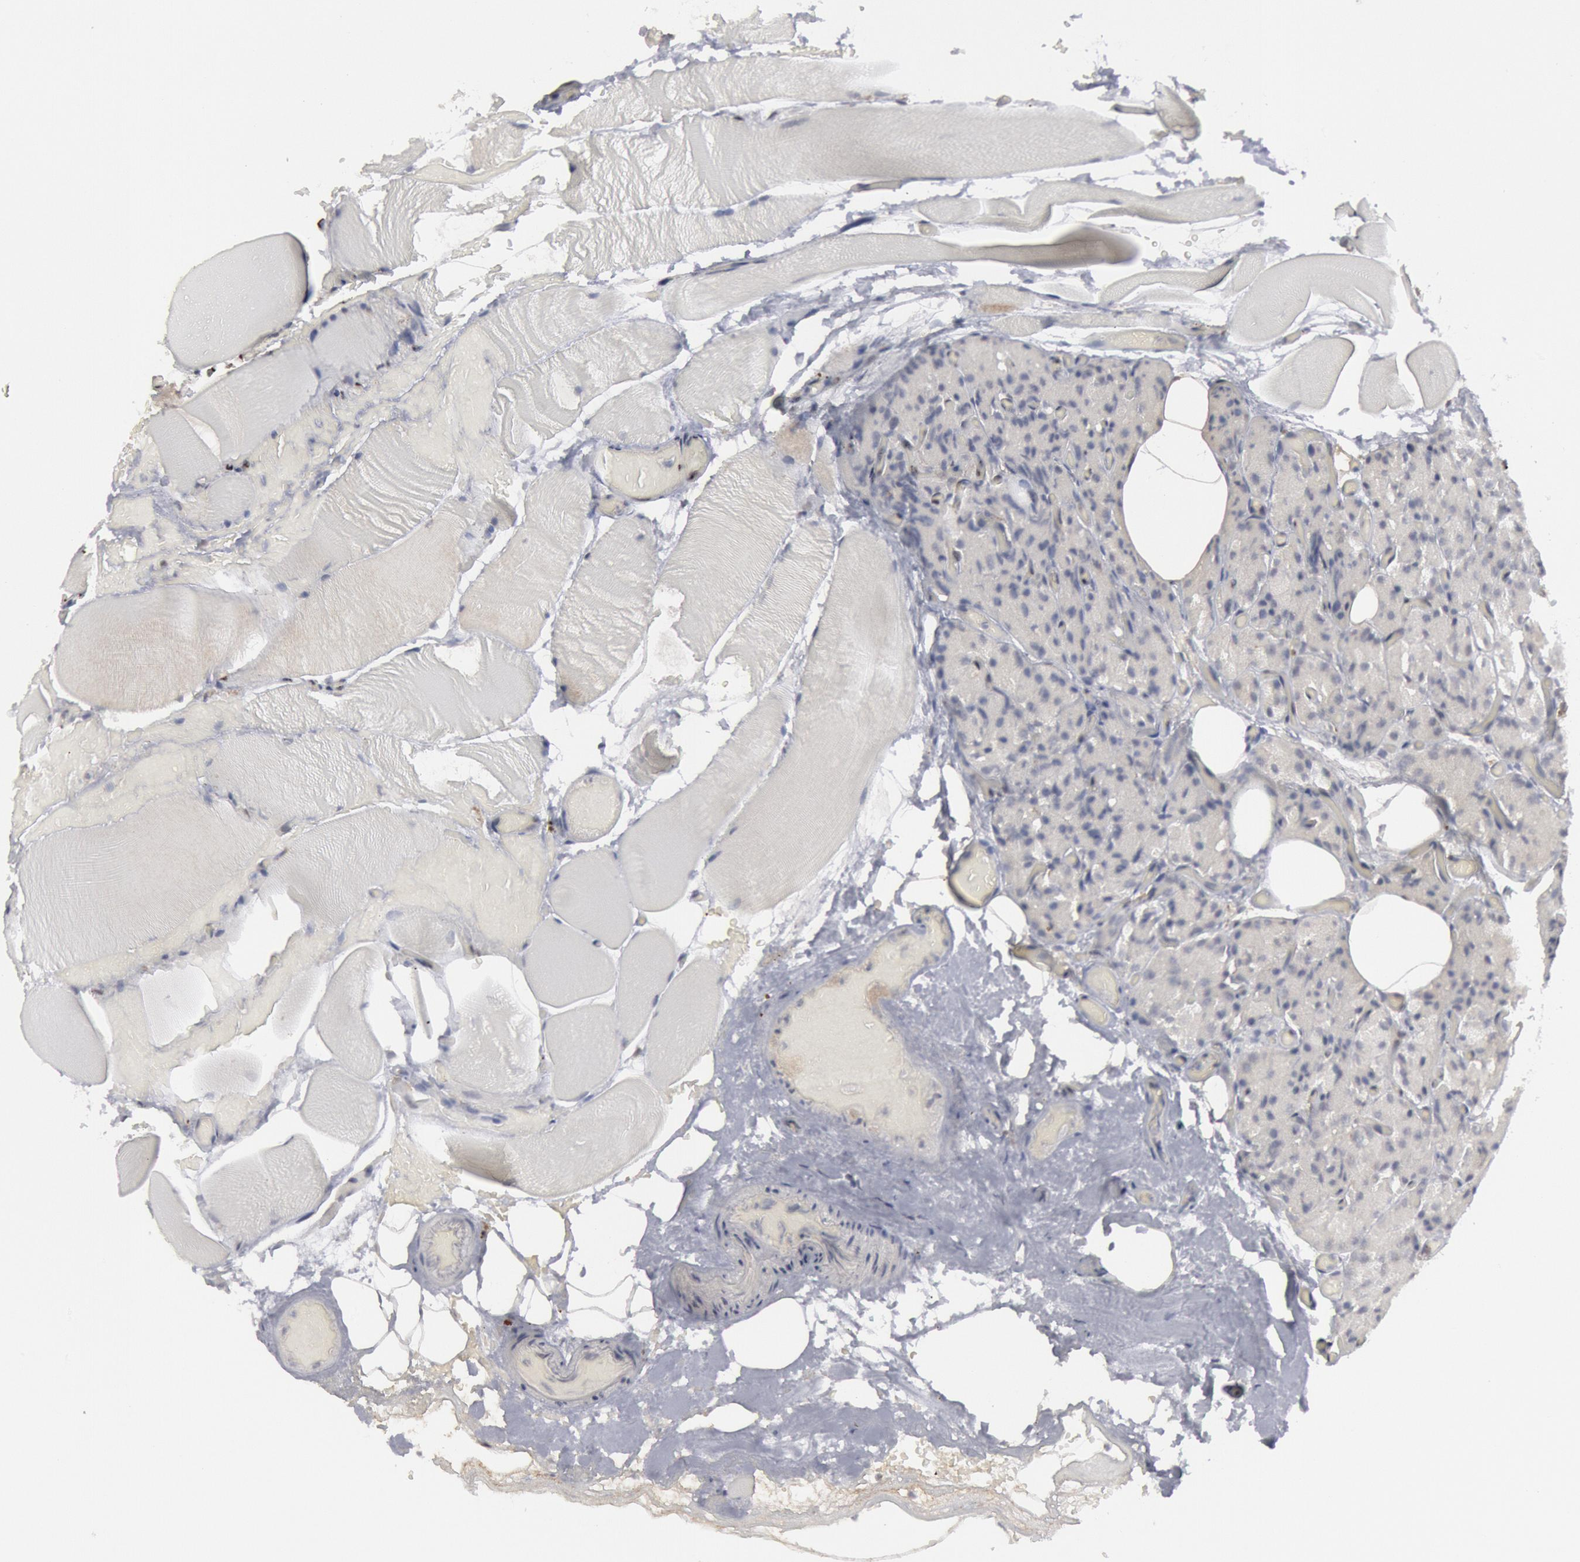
{"staining": {"intensity": "negative", "quantity": "none", "location": "none"}, "tissue": "parathyroid gland", "cell_type": "Glandular cells", "image_type": "normal", "snomed": [{"axis": "morphology", "description": "Normal tissue, NOS"}, {"axis": "topography", "description": "Skeletal muscle"}, {"axis": "topography", "description": "Parathyroid gland"}], "caption": "Immunohistochemistry of benign parathyroid gland exhibits no staining in glandular cells. (DAB IHC, high magnification).", "gene": "FOXO1", "patient": {"sex": "female", "age": 37}}